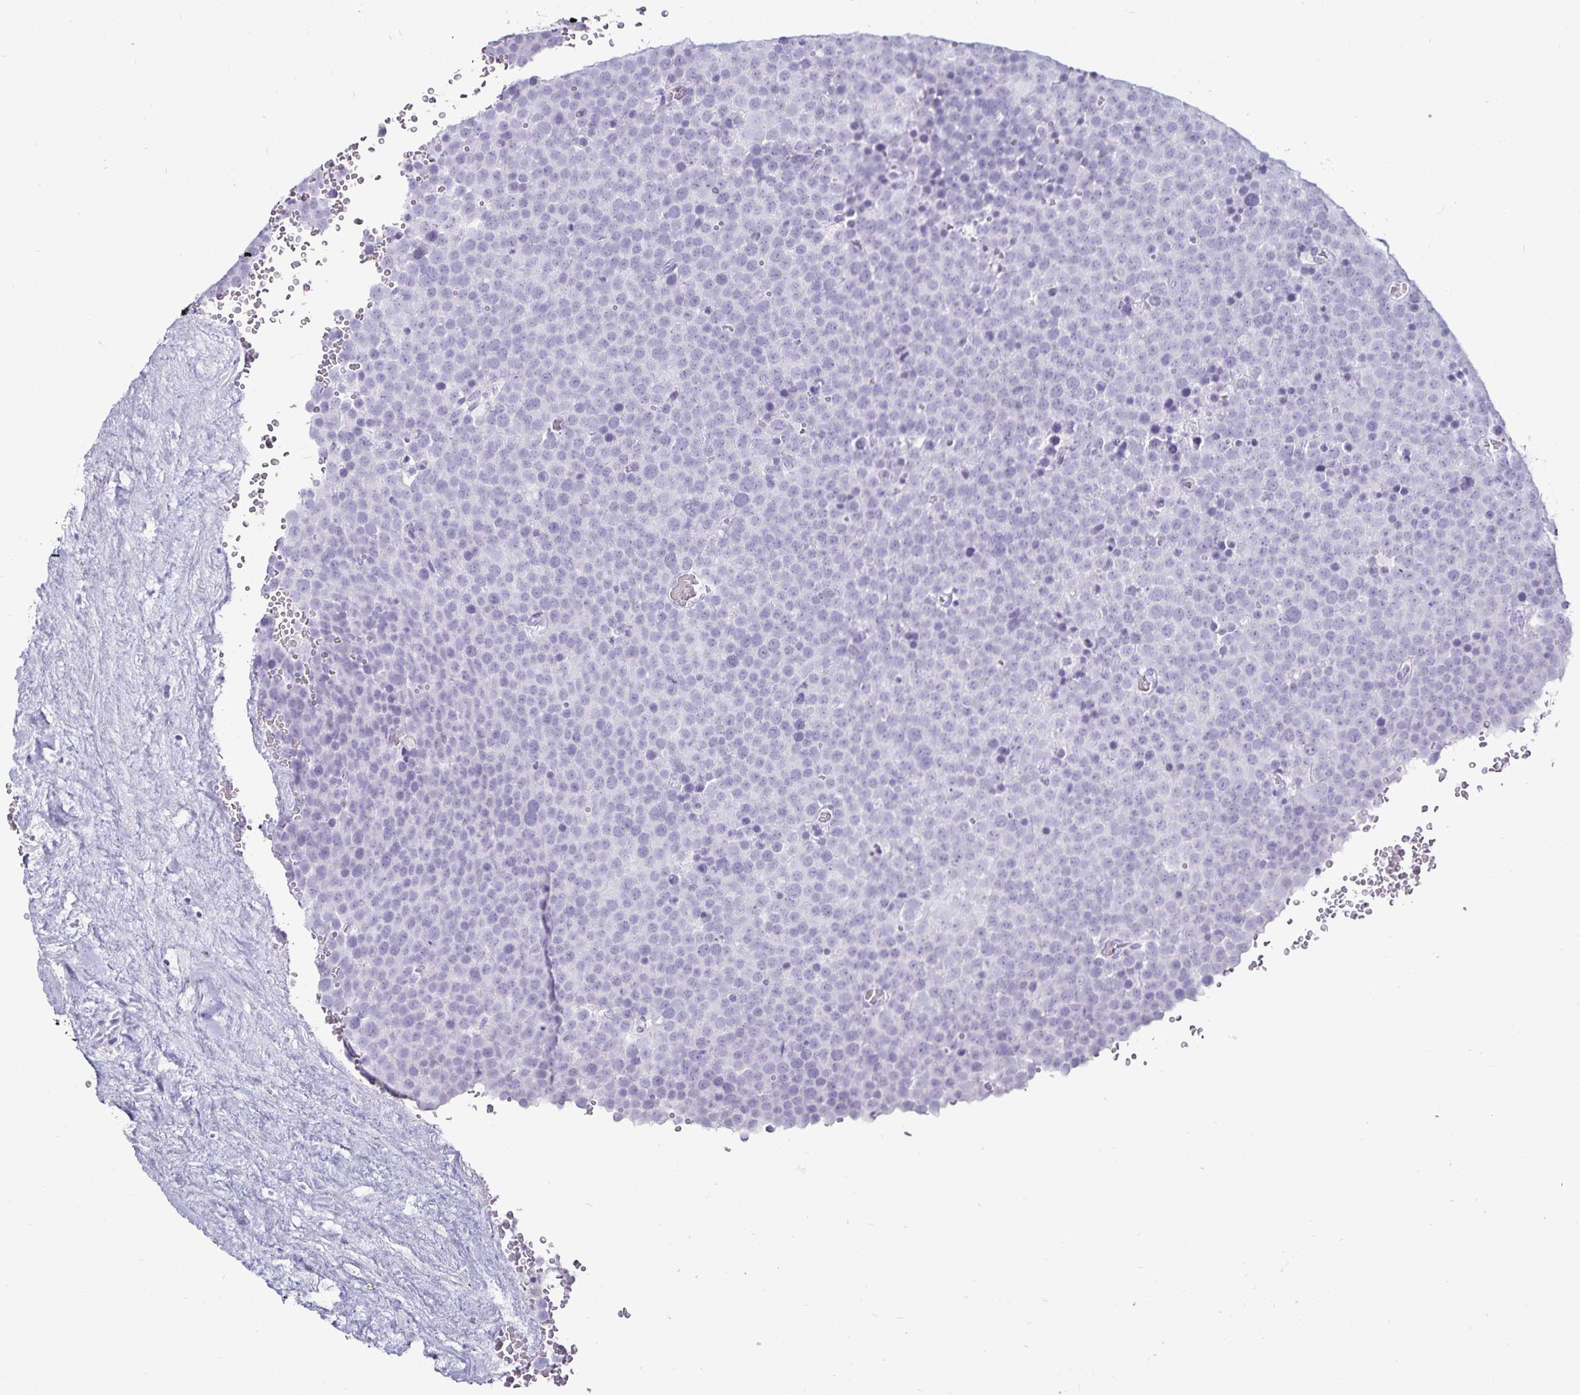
{"staining": {"intensity": "negative", "quantity": "none", "location": "none"}, "tissue": "testis cancer", "cell_type": "Tumor cells", "image_type": "cancer", "snomed": [{"axis": "morphology", "description": "Seminoma, NOS"}, {"axis": "topography", "description": "Testis"}], "caption": "Human testis cancer (seminoma) stained for a protein using IHC demonstrates no staining in tumor cells.", "gene": "DEFA6", "patient": {"sex": "male", "age": 71}}